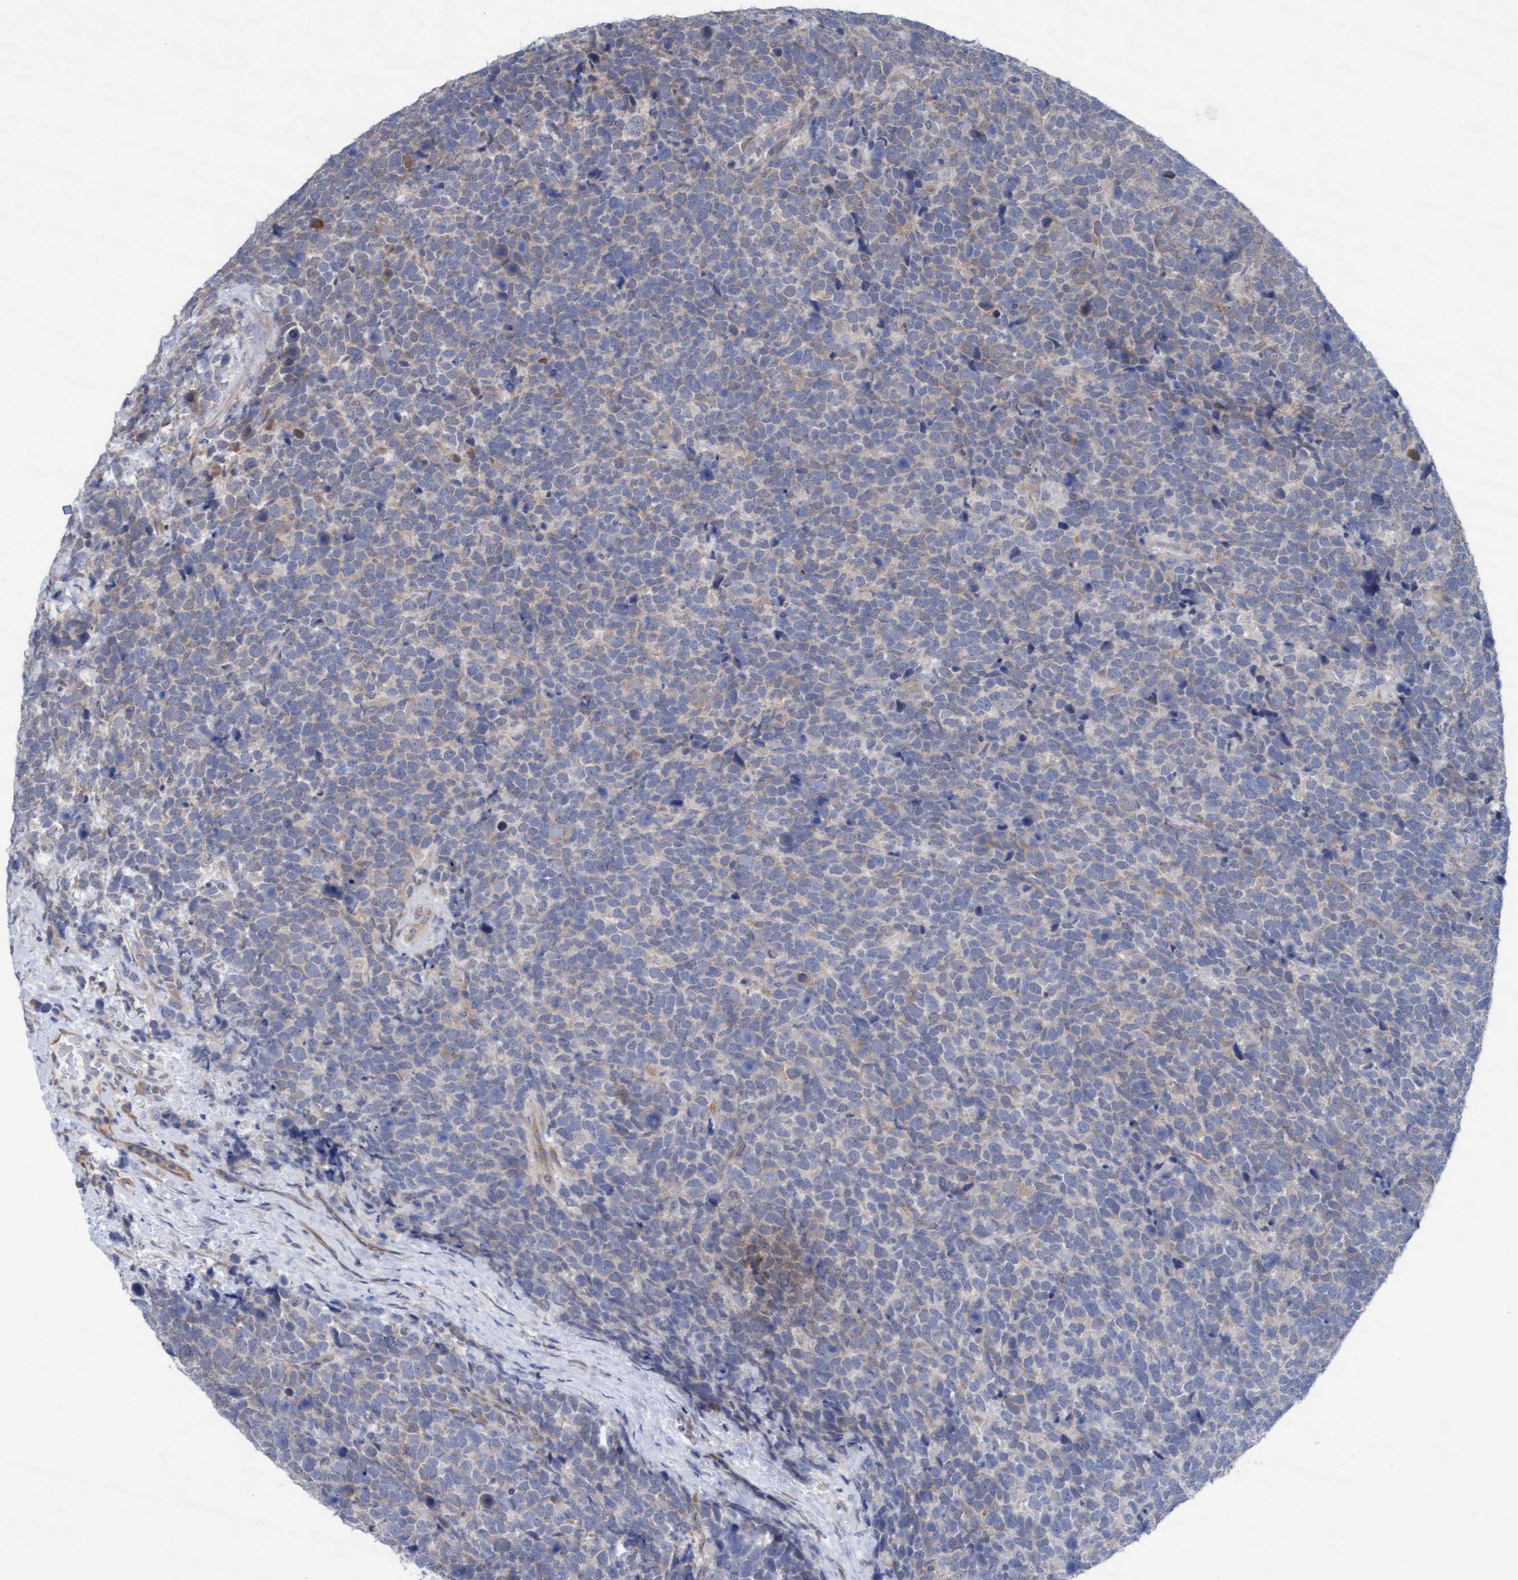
{"staining": {"intensity": "weak", "quantity": "<25%", "location": "cytoplasmic/membranous"}, "tissue": "urothelial cancer", "cell_type": "Tumor cells", "image_type": "cancer", "snomed": [{"axis": "morphology", "description": "Urothelial carcinoma, High grade"}, {"axis": "topography", "description": "Urinary bladder"}], "caption": "An image of urothelial carcinoma (high-grade) stained for a protein shows no brown staining in tumor cells.", "gene": "PLCD1", "patient": {"sex": "female", "age": 82}}